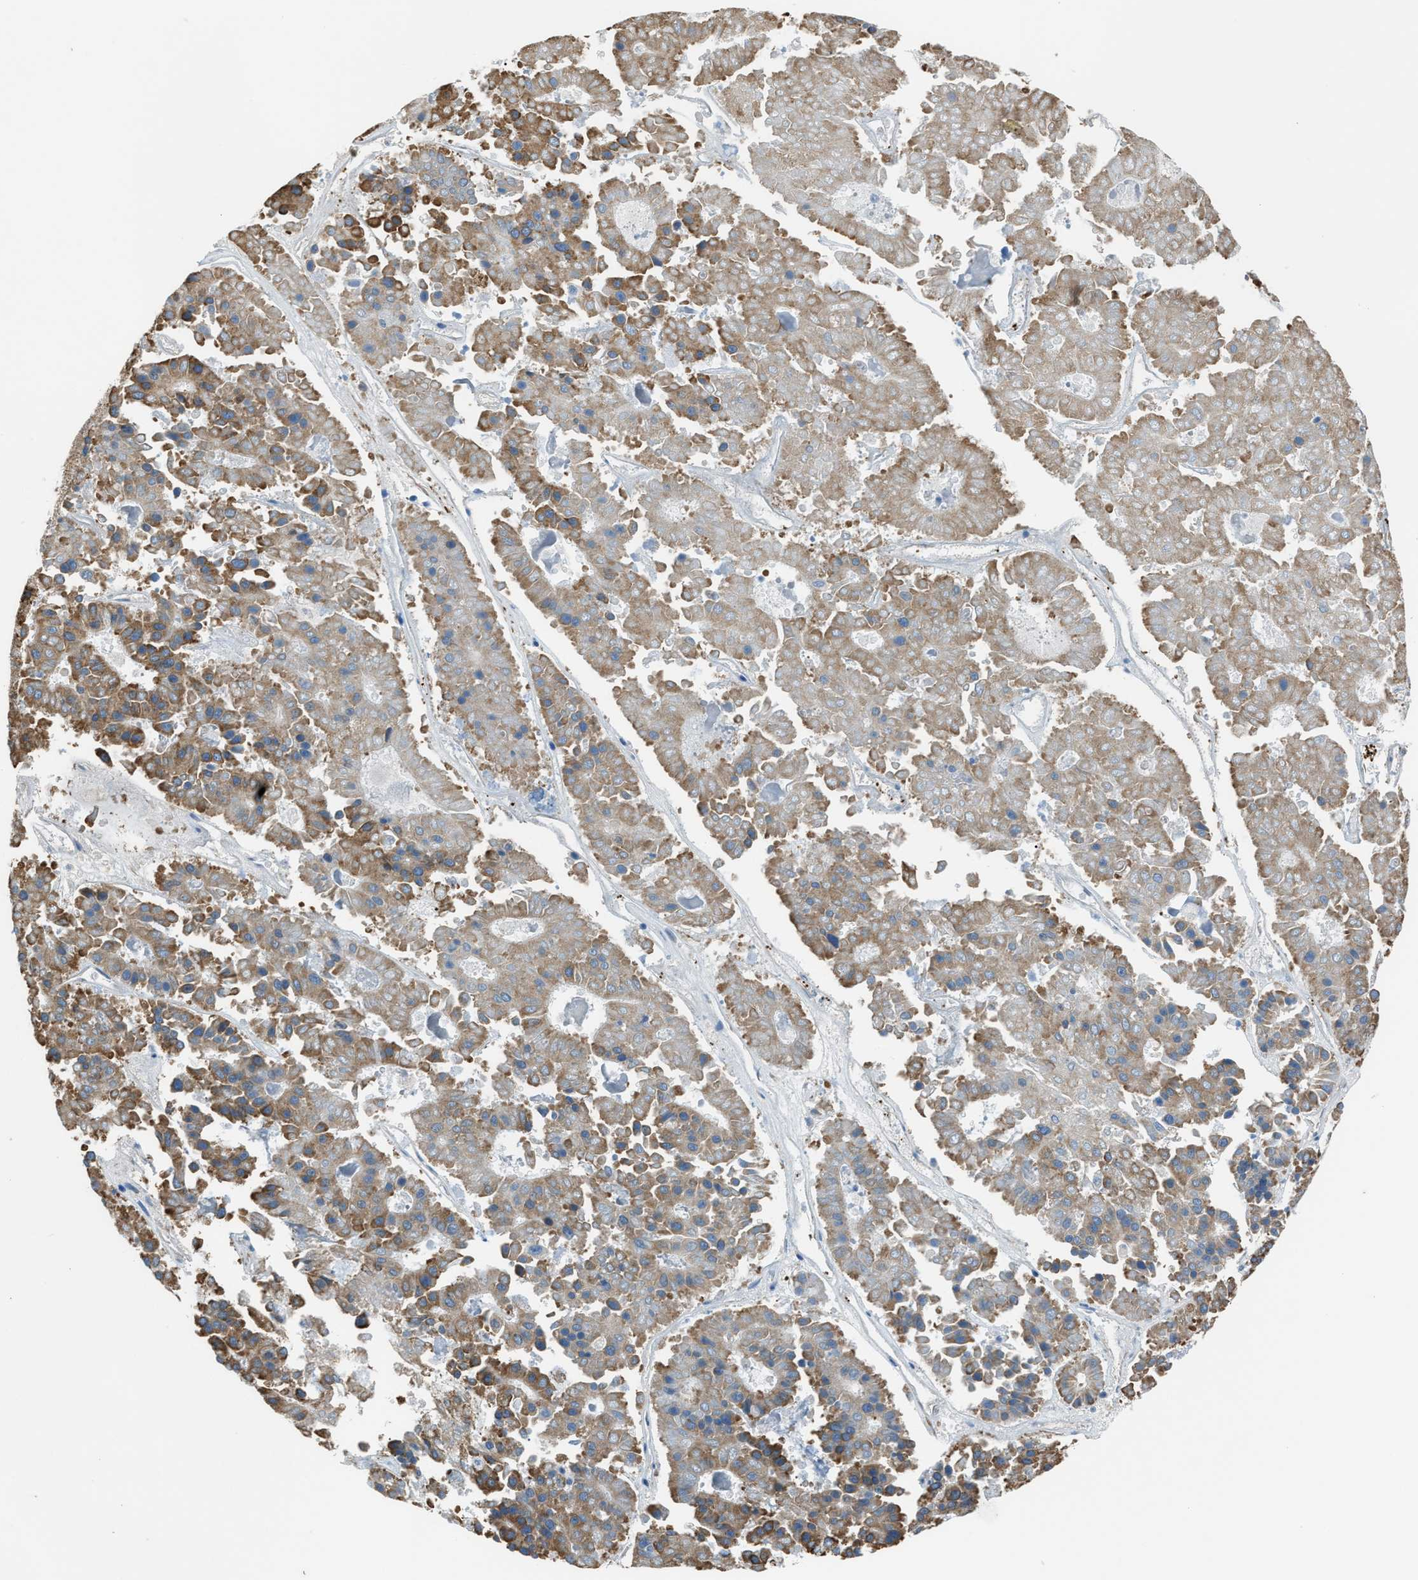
{"staining": {"intensity": "moderate", "quantity": "25%-75%", "location": "cytoplasmic/membranous"}, "tissue": "pancreatic cancer", "cell_type": "Tumor cells", "image_type": "cancer", "snomed": [{"axis": "morphology", "description": "Adenocarcinoma, NOS"}, {"axis": "topography", "description": "Pancreas"}], "caption": "Immunohistochemical staining of adenocarcinoma (pancreatic) reveals medium levels of moderate cytoplasmic/membranous expression in approximately 25%-75% of tumor cells. (IHC, brightfield microscopy, high magnification).", "gene": "TRPC1", "patient": {"sex": "male", "age": 50}}